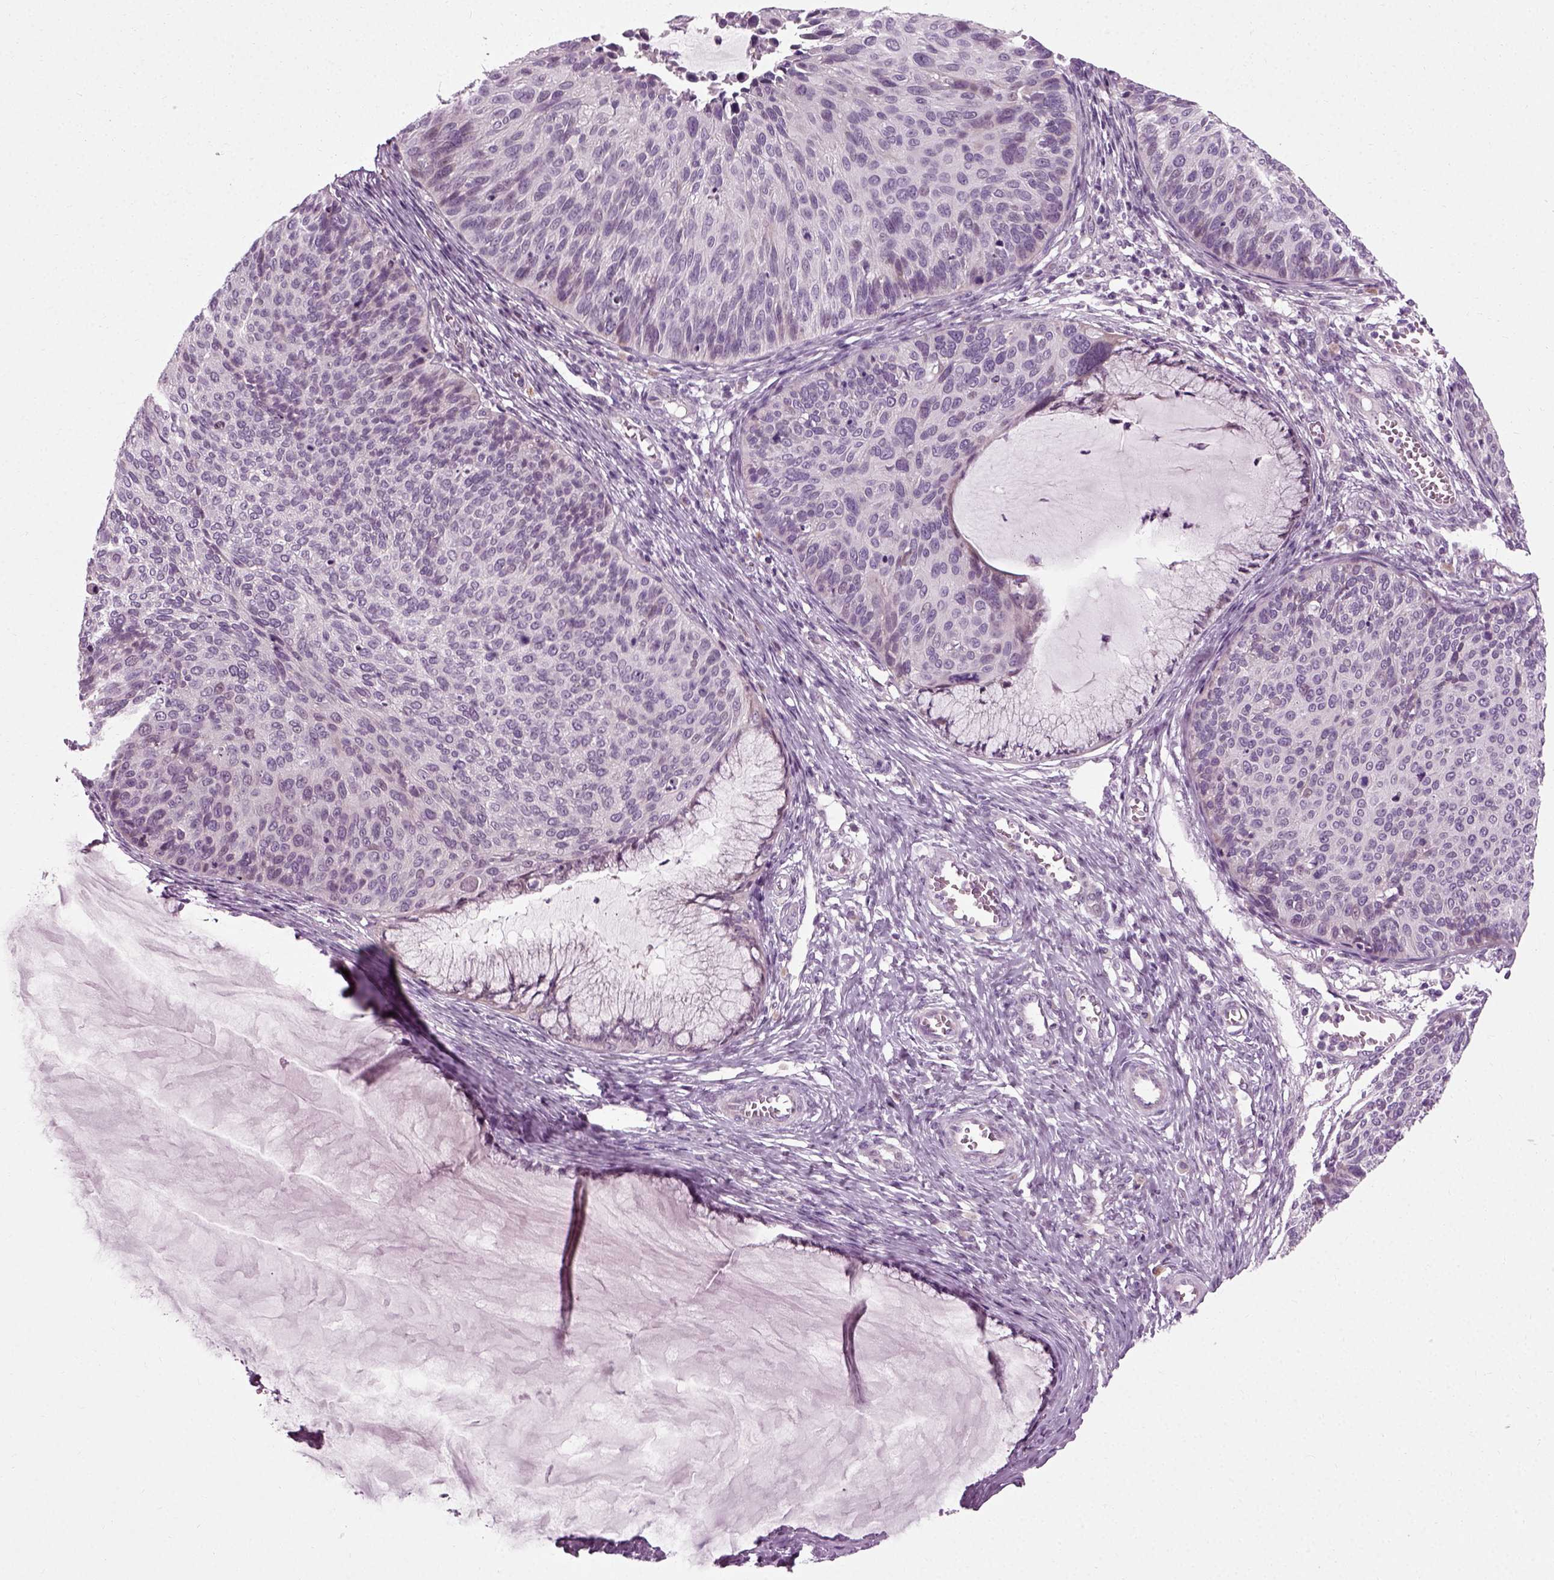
{"staining": {"intensity": "negative", "quantity": "none", "location": "none"}, "tissue": "cervical cancer", "cell_type": "Tumor cells", "image_type": "cancer", "snomed": [{"axis": "morphology", "description": "Squamous cell carcinoma, NOS"}, {"axis": "topography", "description": "Cervix"}], "caption": "This is an immunohistochemistry histopathology image of human cervical squamous cell carcinoma. There is no positivity in tumor cells.", "gene": "SCG5", "patient": {"sex": "female", "age": 36}}